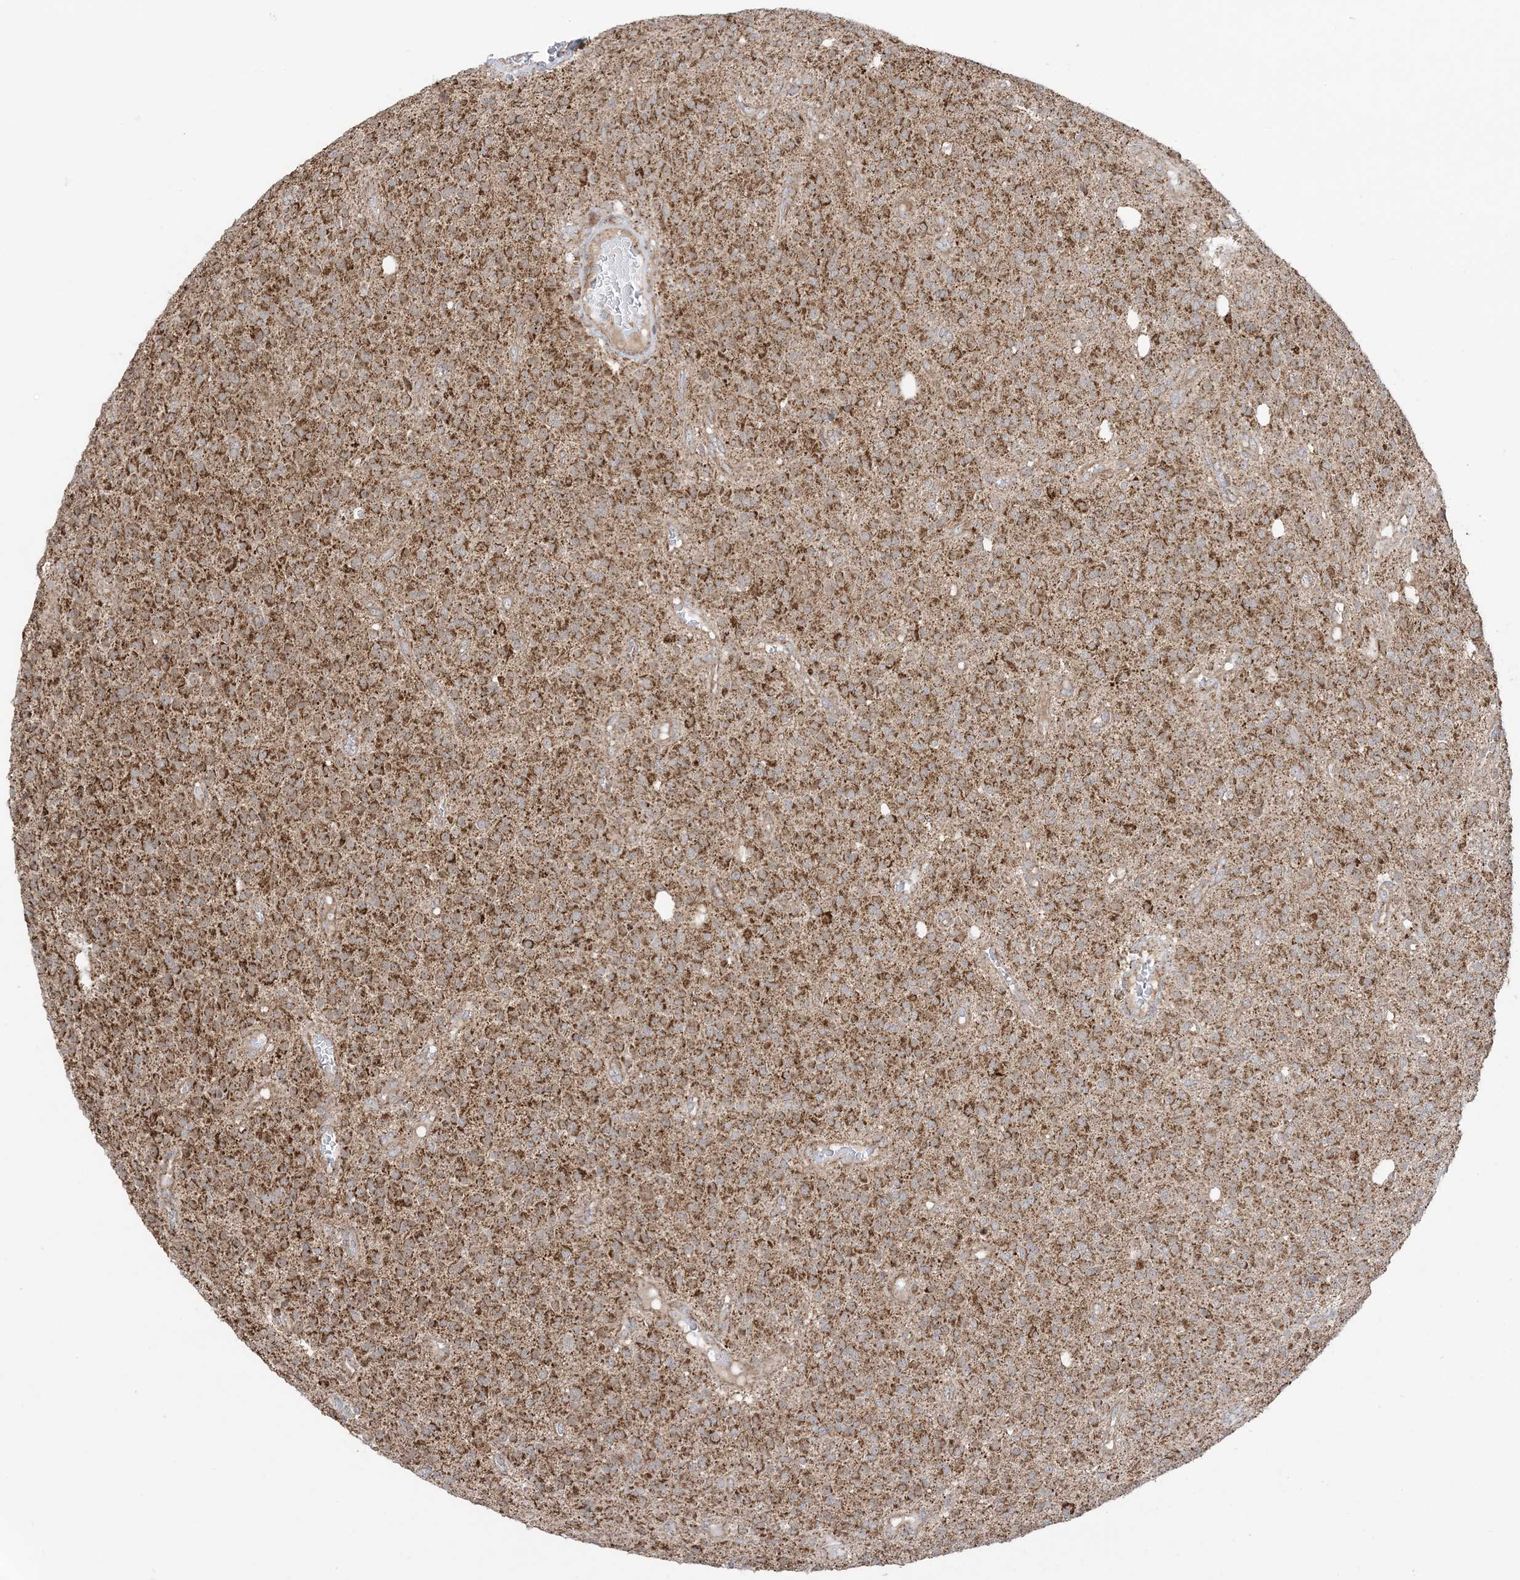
{"staining": {"intensity": "moderate", "quantity": ">75%", "location": "cytoplasmic/membranous"}, "tissue": "glioma", "cell_type": "Tumor cells", "image_type": "cancer", "snomed": [{"axis": "morphology", "description": "Glioma, malignant, High grade"}, {"axis": "topography", "description": "Brain"}], "caption": "The photomicrograph demonstrates immunohistochemical staining of malignant high-grade glioma. There is moderate cytoplasmic/membranous staining is seen in approximately >75% of tumor cells.", "gene": "MAPKBP1", "patient": {"sex": "male", "age": 34}}